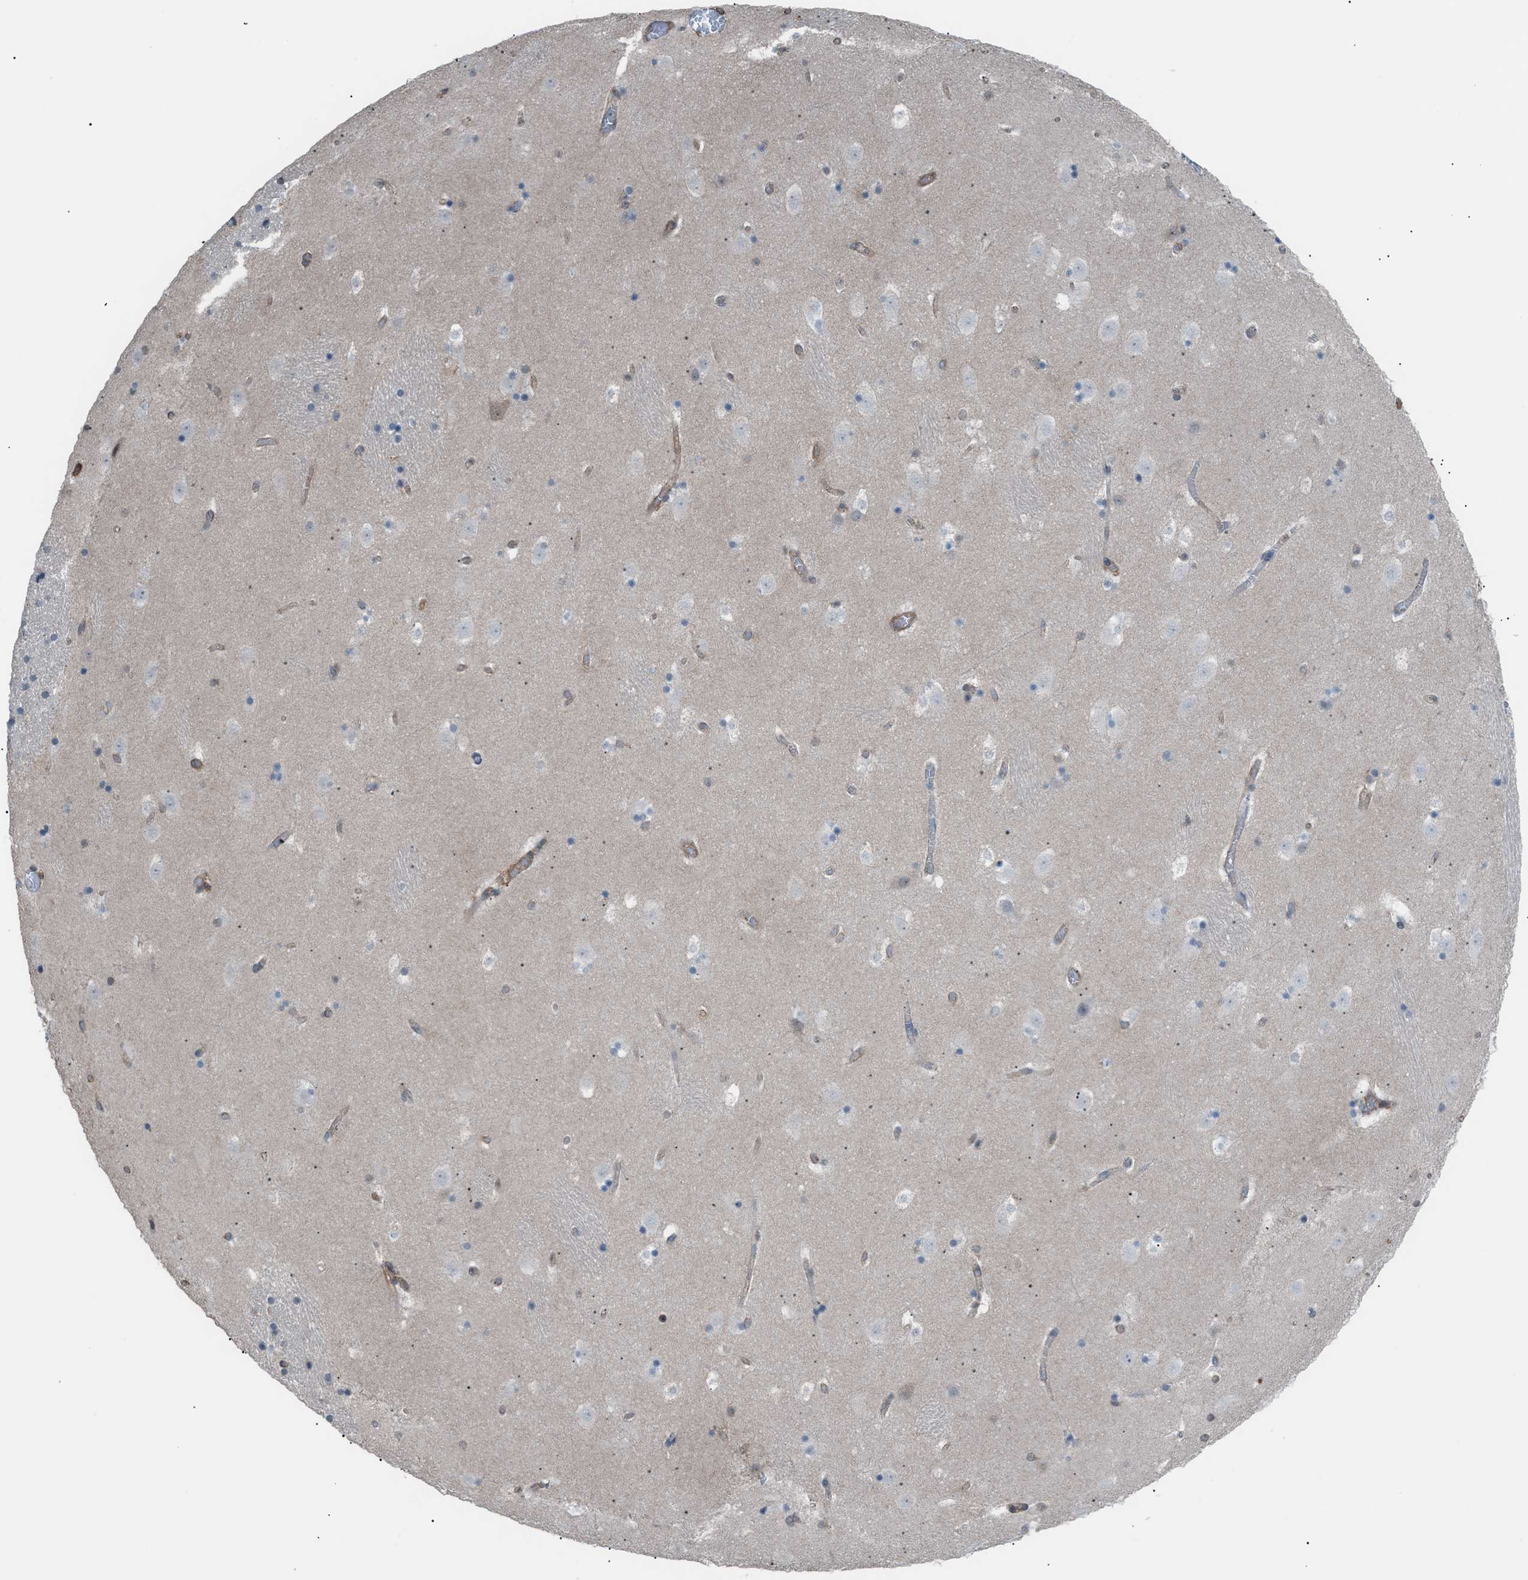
{"staining": {"intensity": "negative", "quantity": "none", "location": "none"}, "tissue": "caudate", "cell_type": "Glial cells", "image_type": "normal", "snomed": [{"axis": "morphology", "description": "Normal tissue, NOS"}, {"axis": "topography", "description": "Lateral ventricle wall"}], "caption": "This histopathology image is of normal caudate stained with immunohistochemistry to label a protein in brown with the nuclei are counter-stained blue. There is no expression in glial cells.", "gene": "DYRK1A", "patient": {"sex": "male", "age": 45}}